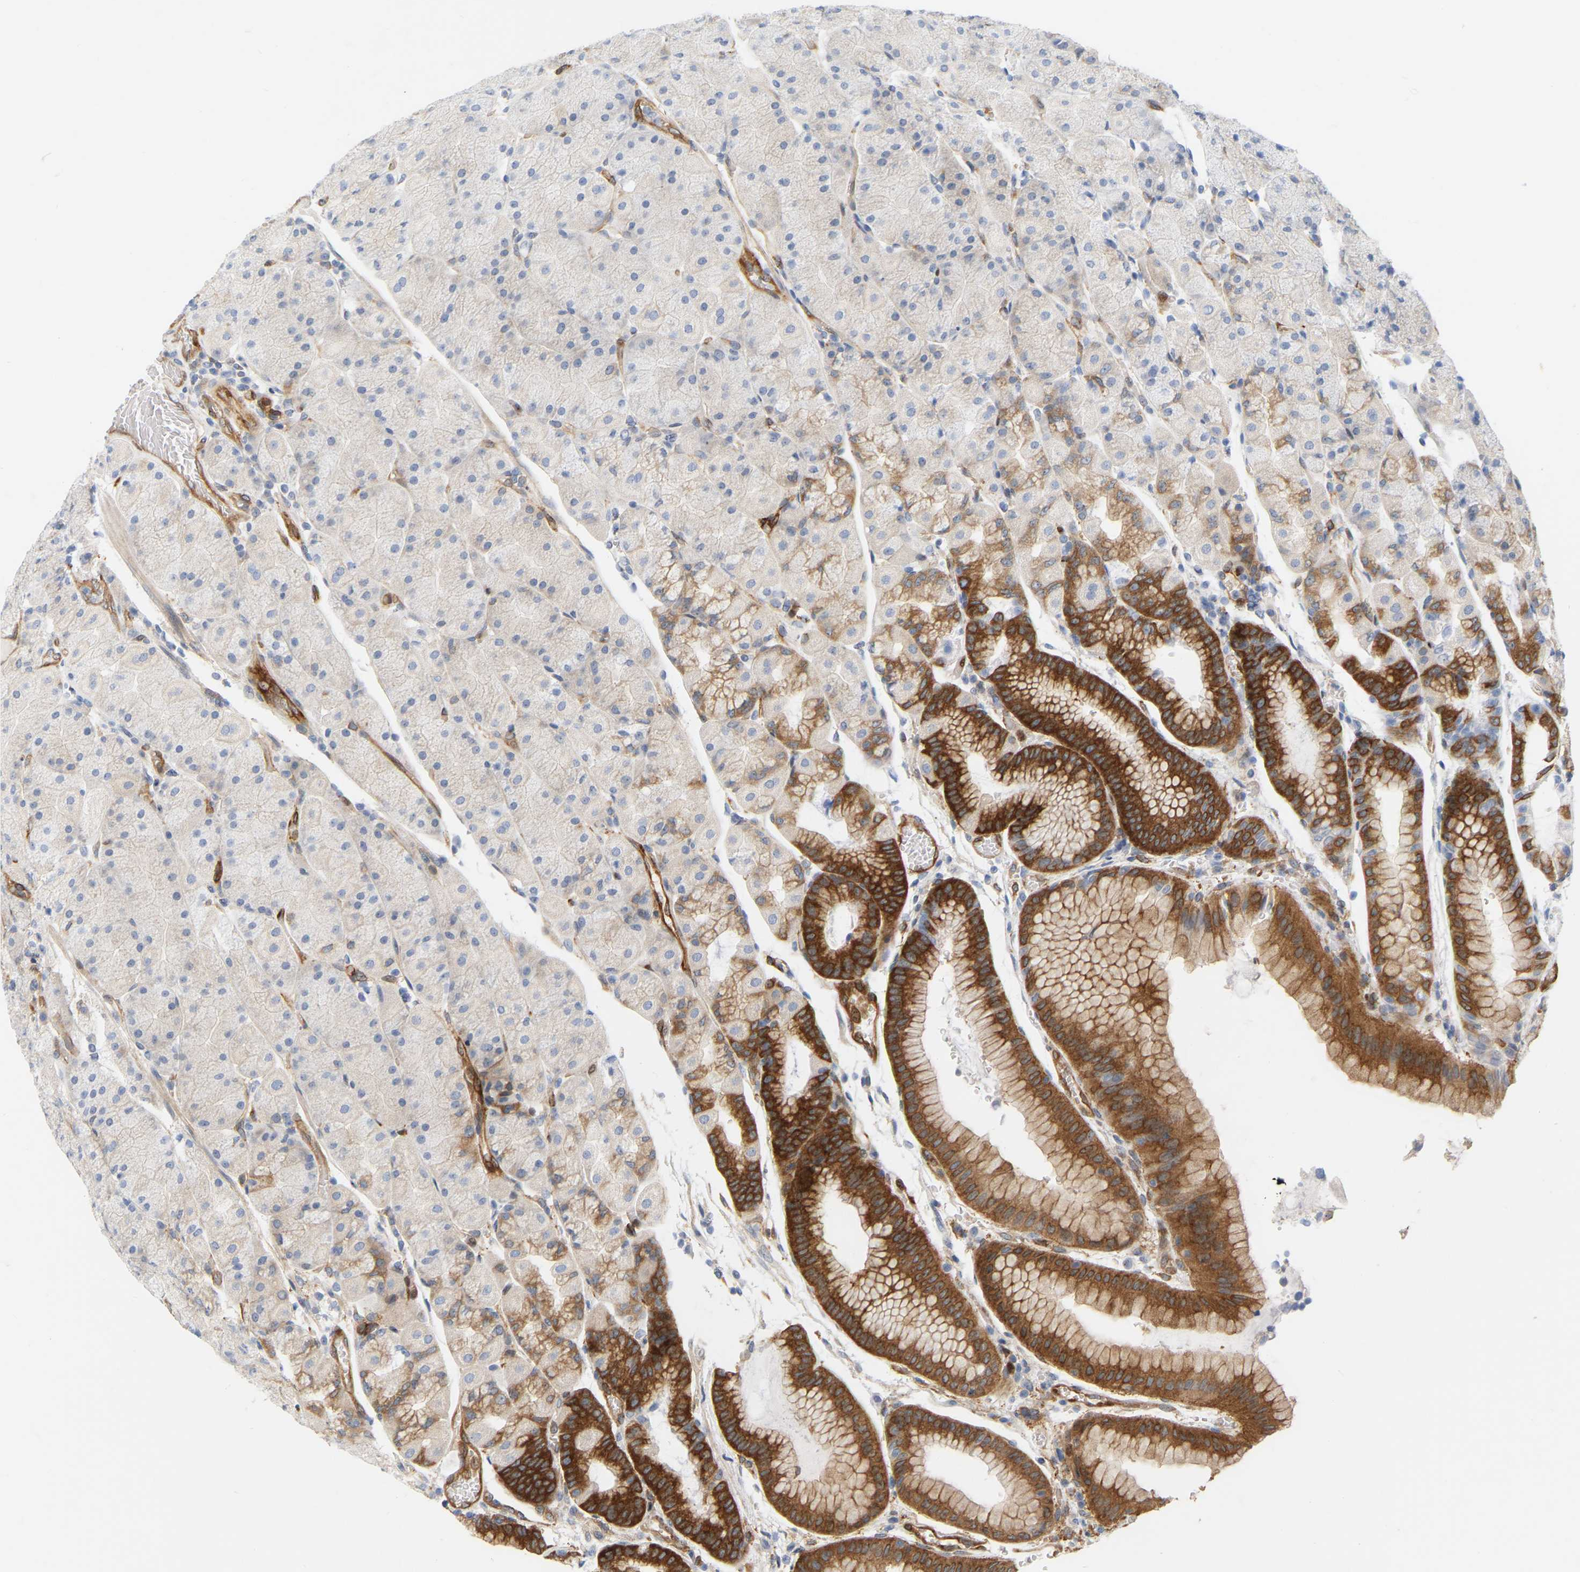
{"staining": {"intensity": "strong", "quantity": "25%-75%", "location": "cytoplasmic/membranous"}, "tissue": "stomach", "cell_type": "Glandular cells", "image_type": "normal", "snomed": [{"axis": "morphology", "description": "Normal tissue, NOS"}, {"axis": "morphology", "description": "Carcinoid, malignant, NOS"}, {"axis": "topography", "description": "Stomach, upper"}], "caption": "Immunohistochemistry (IHC) (DAB (3,3'-diaminobenzidine)) staining of unremarkable stomach demonstrates strong cytoplasmic/membranous protein positivity in about 25%-75% of glandular cells.", "gene": "RAPH1", "patient": {"sex": "male", "age": 39}}